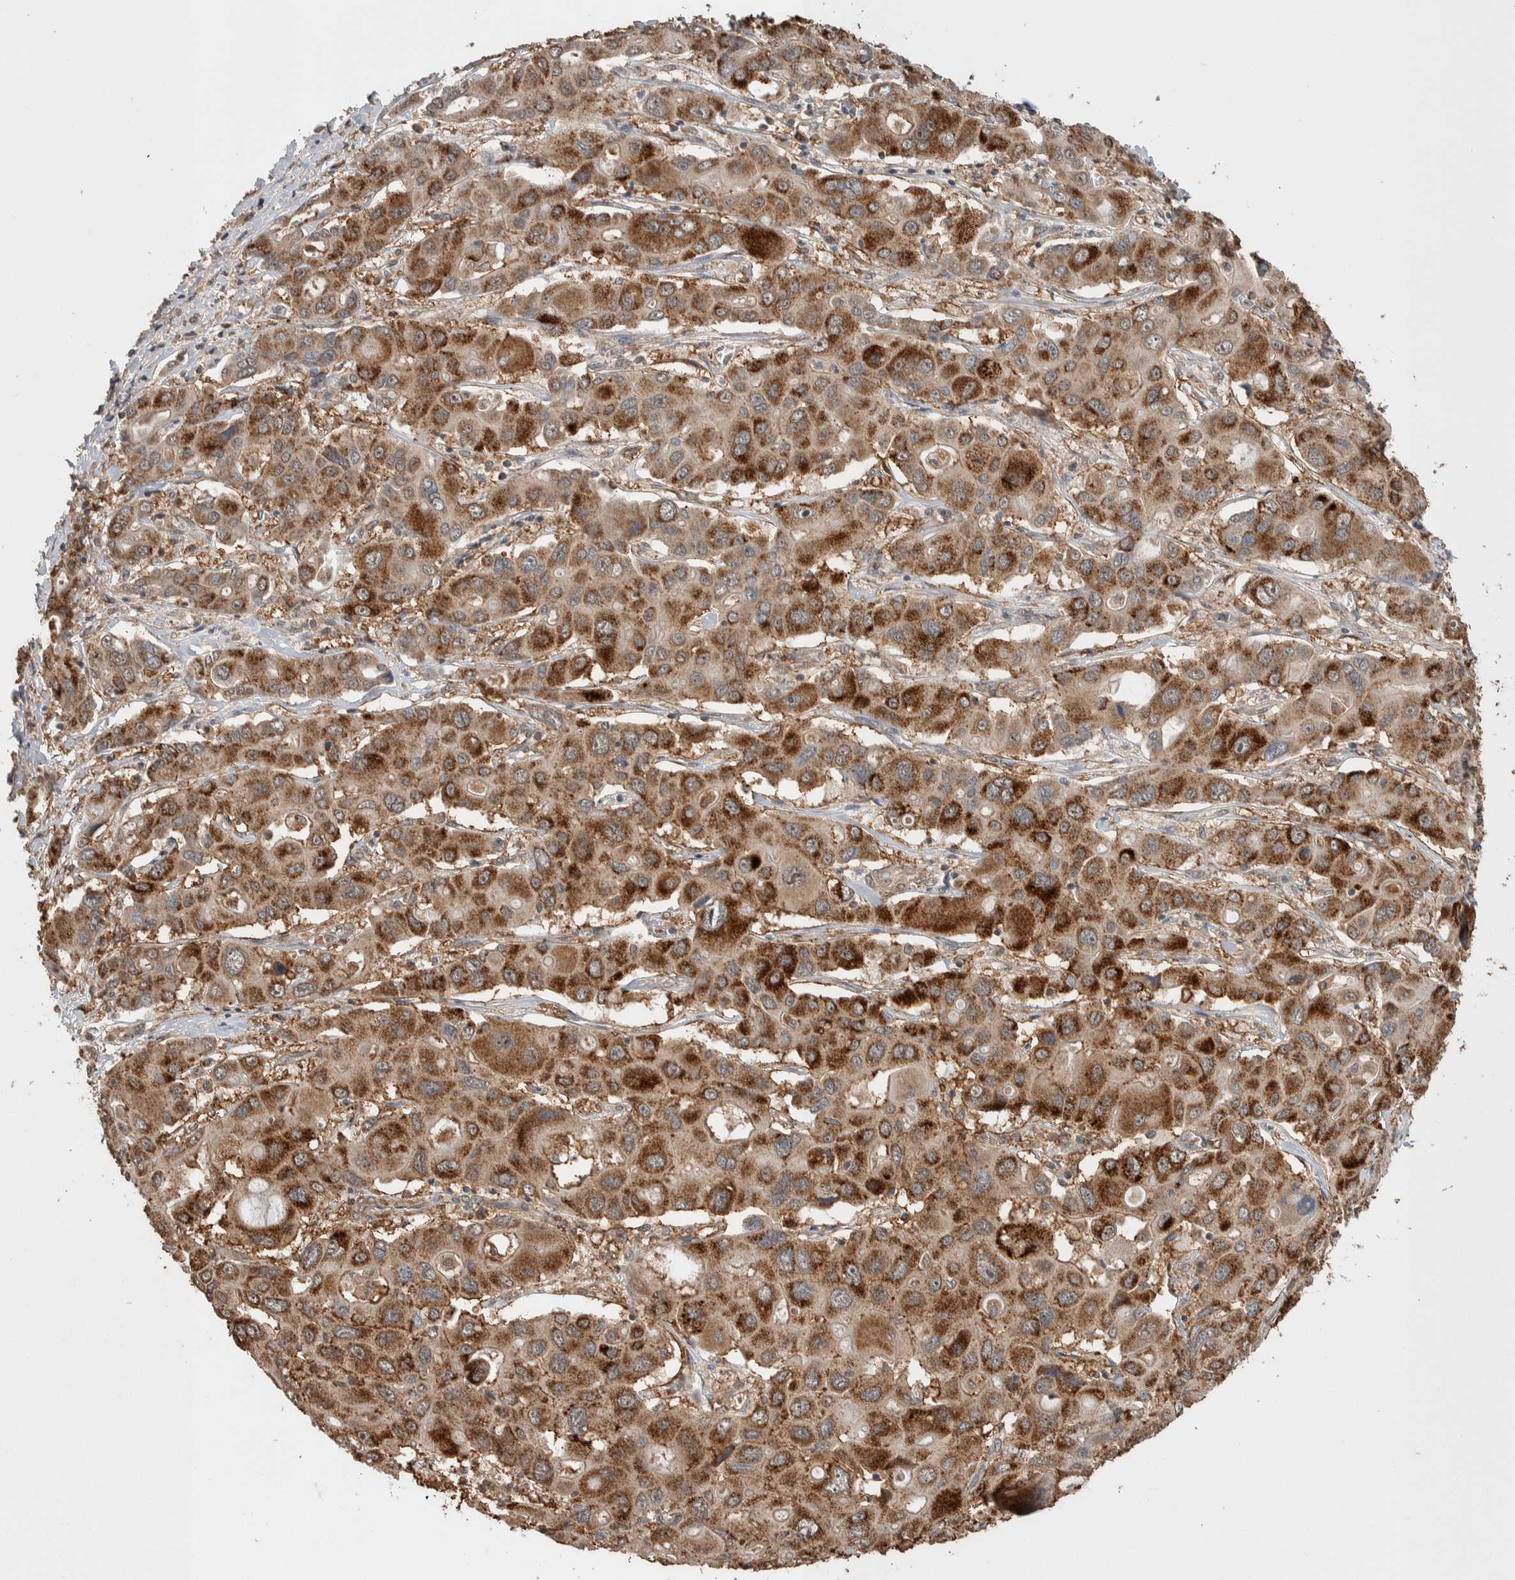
{"staining": {"intensity": "strong", "quantity": ">75%", "location": "cytoplasmic/membranous"}, "tissue": "liver cancer", "cell_type": "Tumor cells", "image_type": "cancer", "snomed": [{"axis": "morphology", "description": "Cholangiocarcinoma"}, {"axis": "topography", "description": "Liver"}], "caption": "Cholangiocarcinoma (liver) stained with a protein marker reveals strong staining in tumor cells.", "gene": "DVL2", "patient": {"sex": "male", "age": 67}}